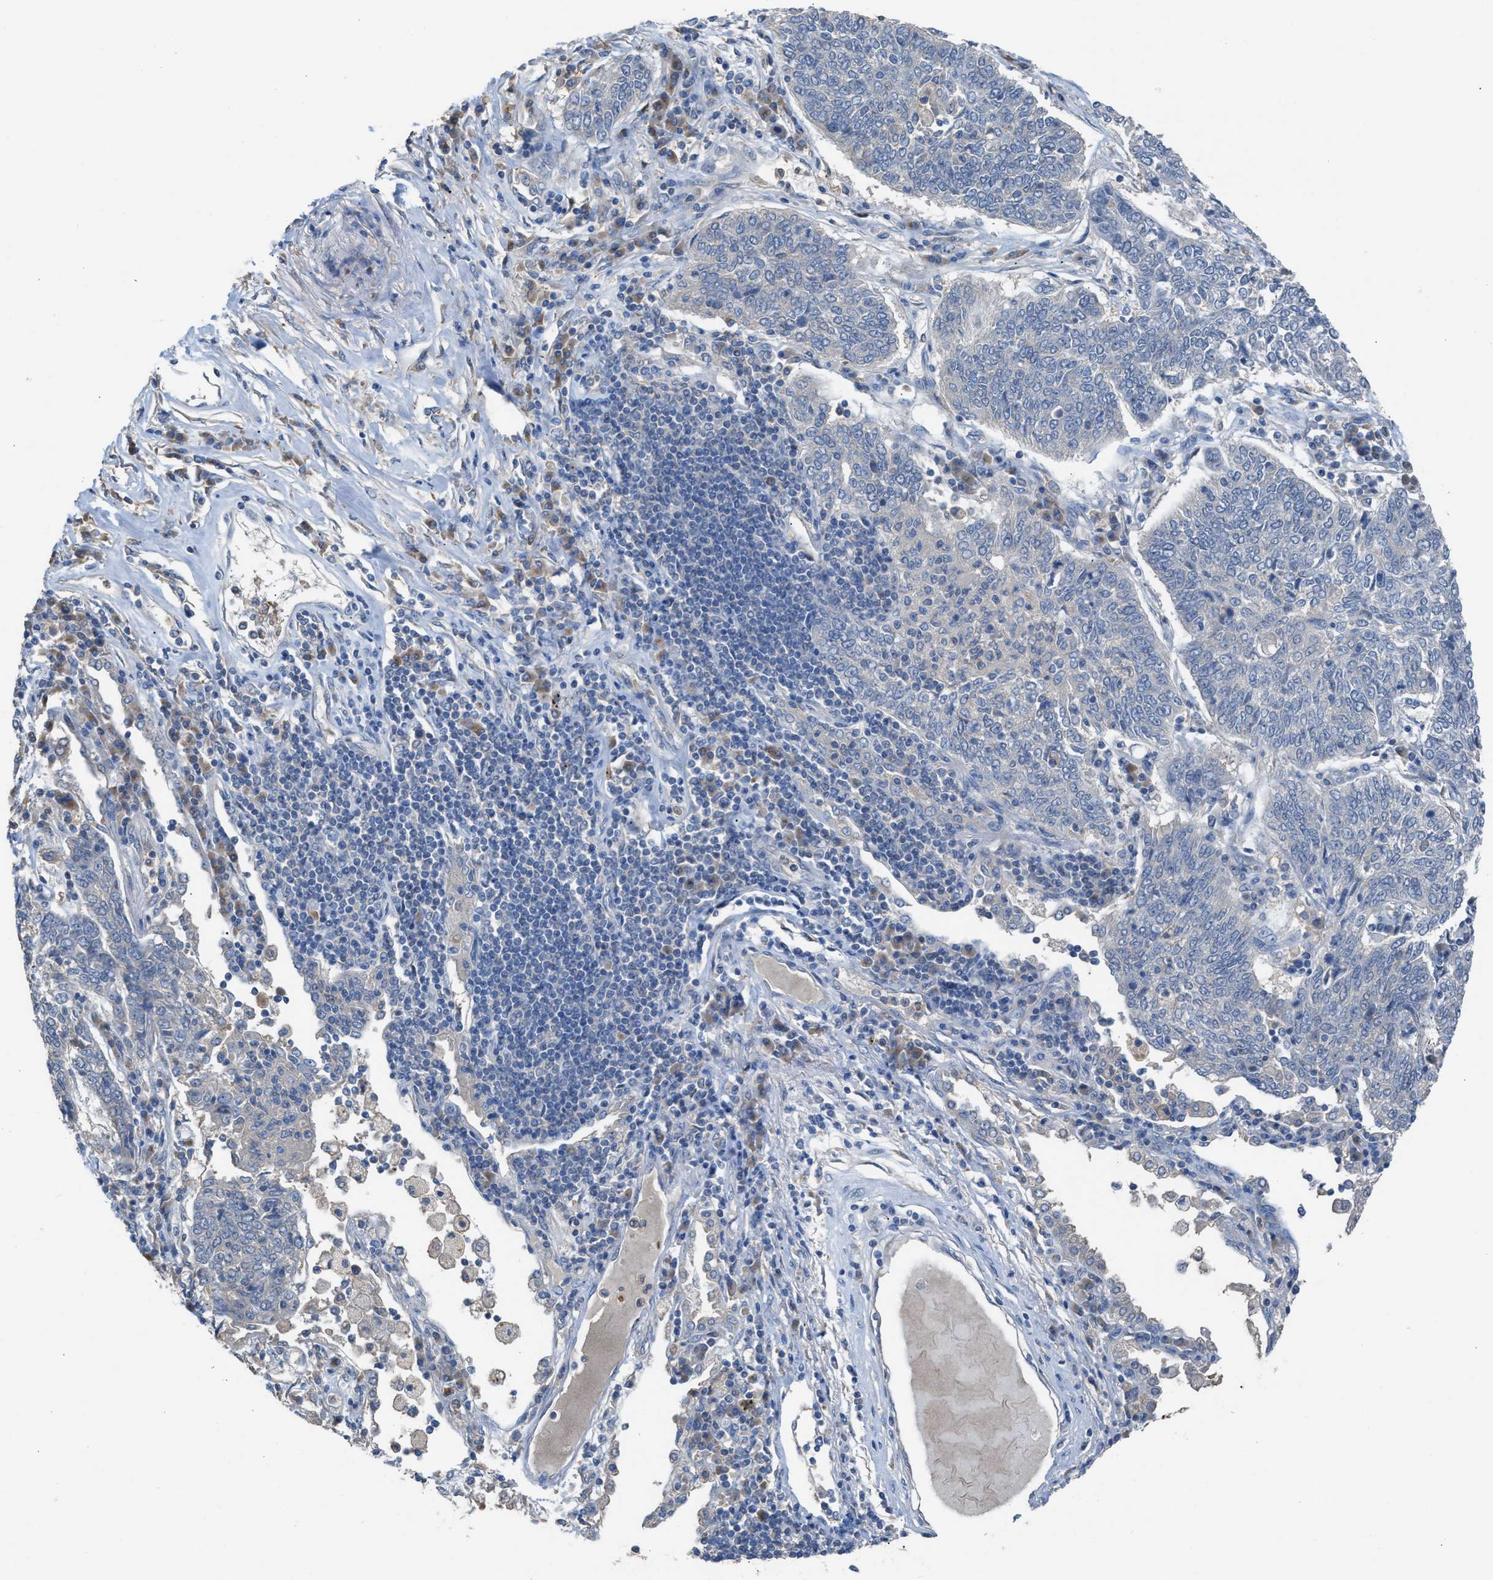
{"staining": {"intensity": "negative", "quantity": "none", "location": "none"}, "tissue": "lung cancer", "cell_type": "Tumor cells", "image_type": "cancer", "snomed": [{"axis": "morphology", "description": "Normal tissue, NOS"}, {"axis": "morphology", "description": "Squamous cell carcinoma, NOS"}, {"axis": "topography", "description": "Cartilage tissue"}, {"axis": "topography", "description": "Bronchus"}, {"axis": "topography", "description": "Lung"}], "caption": "Tumor cells show no significant protein positivity in lung cancer.", "gene": "NQO2", "patient": {"sex": "female", "age": 49}}